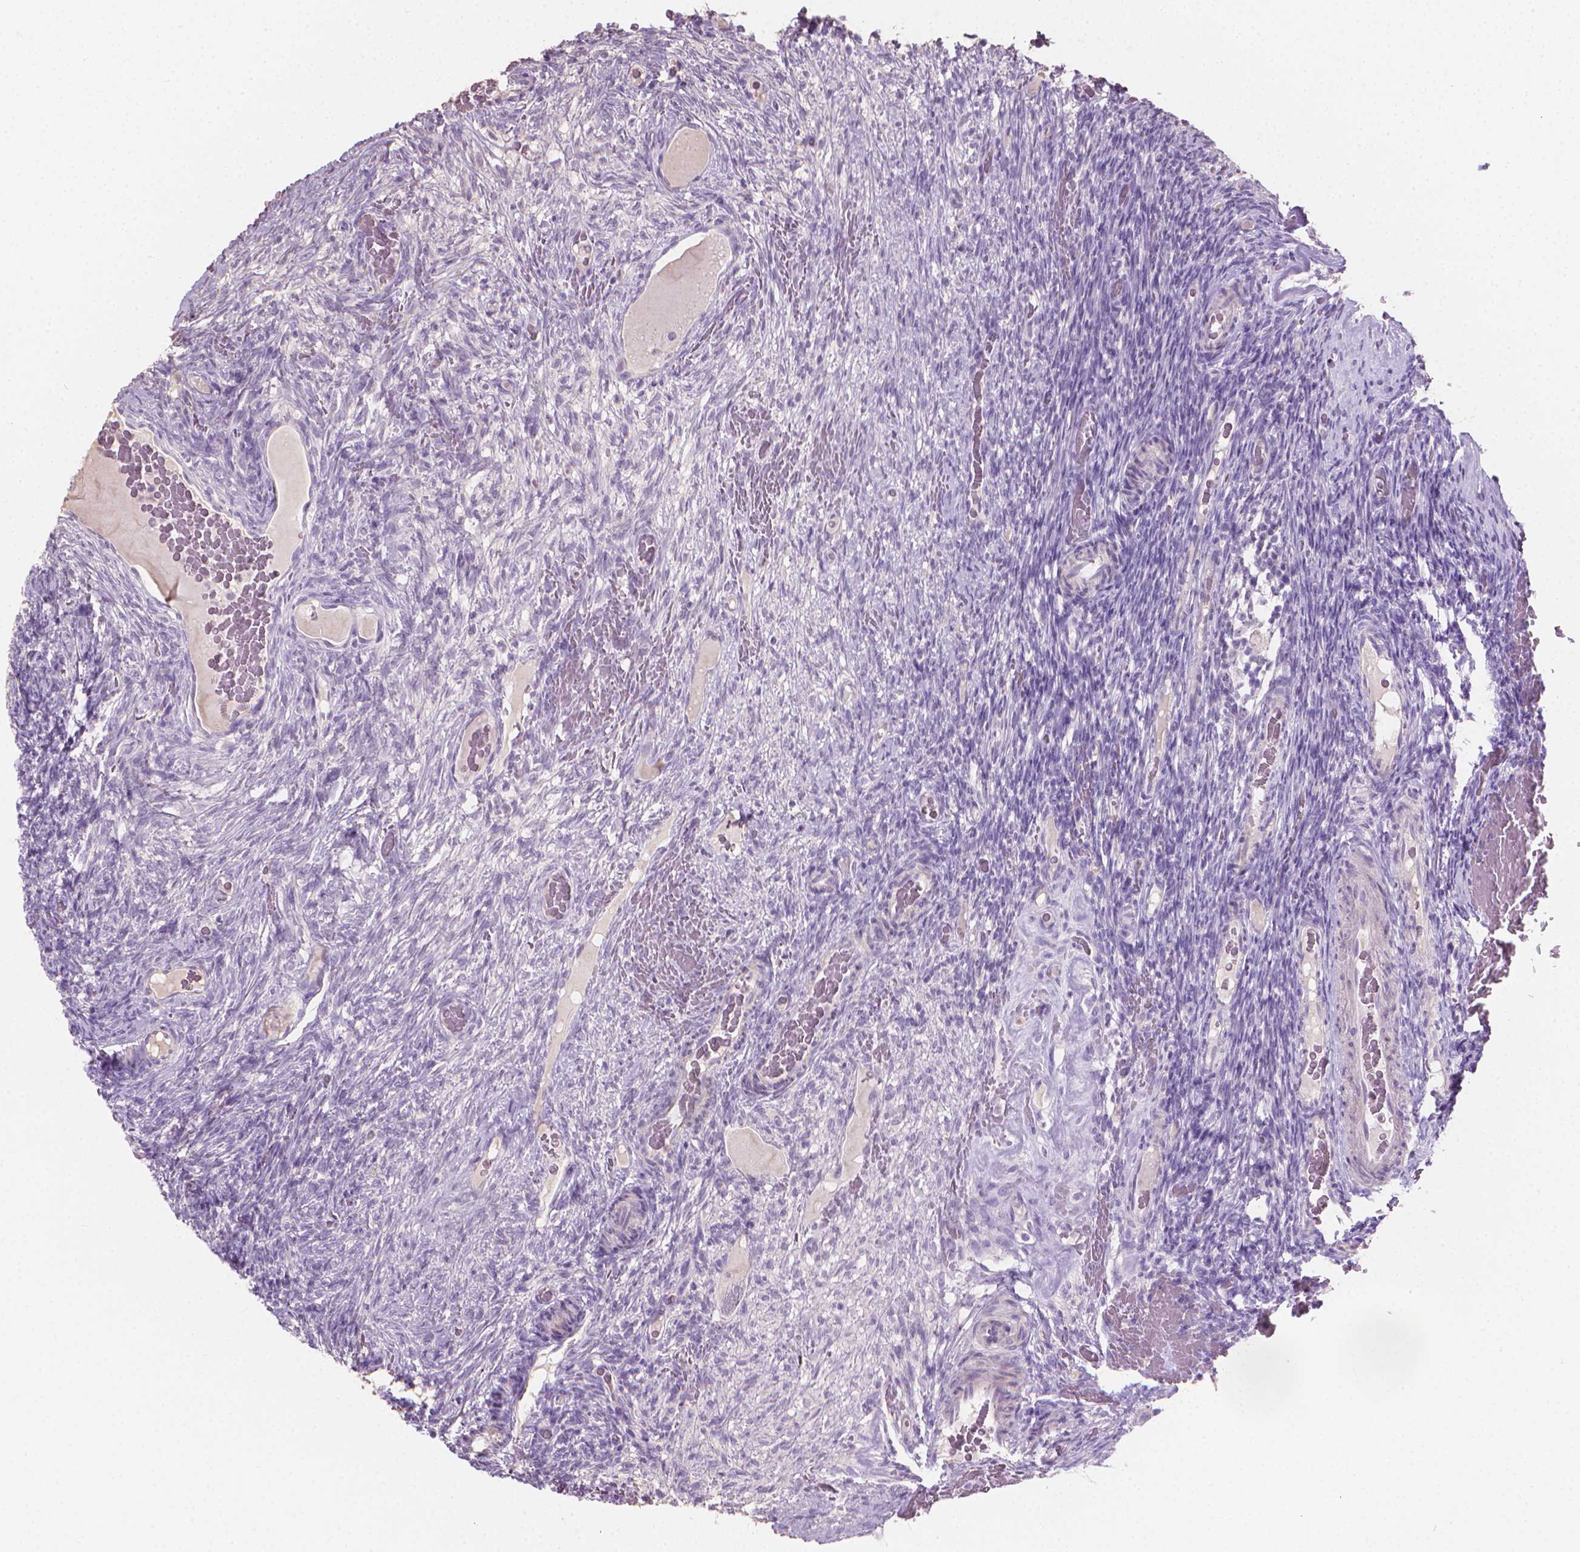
{"staining": {"intensity": "negative", "quantity": "none", "location": "none"}, "tissue": "ovary", "cell_type": "Follicle cells", "image_type": "normal", "snomed": [{"axis": "morphology", "description": "Normal tissue, NOS"}, {"axis": "topography", "description": "Ovary"}], "caption": "Immunohistochemical staining of unremarkable ovary displays no significant positivity in follicle cells. (DAB (3,3'-diaminobenzidine) immunohistochemistry, high magnification).", "gene": "CABCOCO1", "patient": {"sex": "female", "age": 34}}